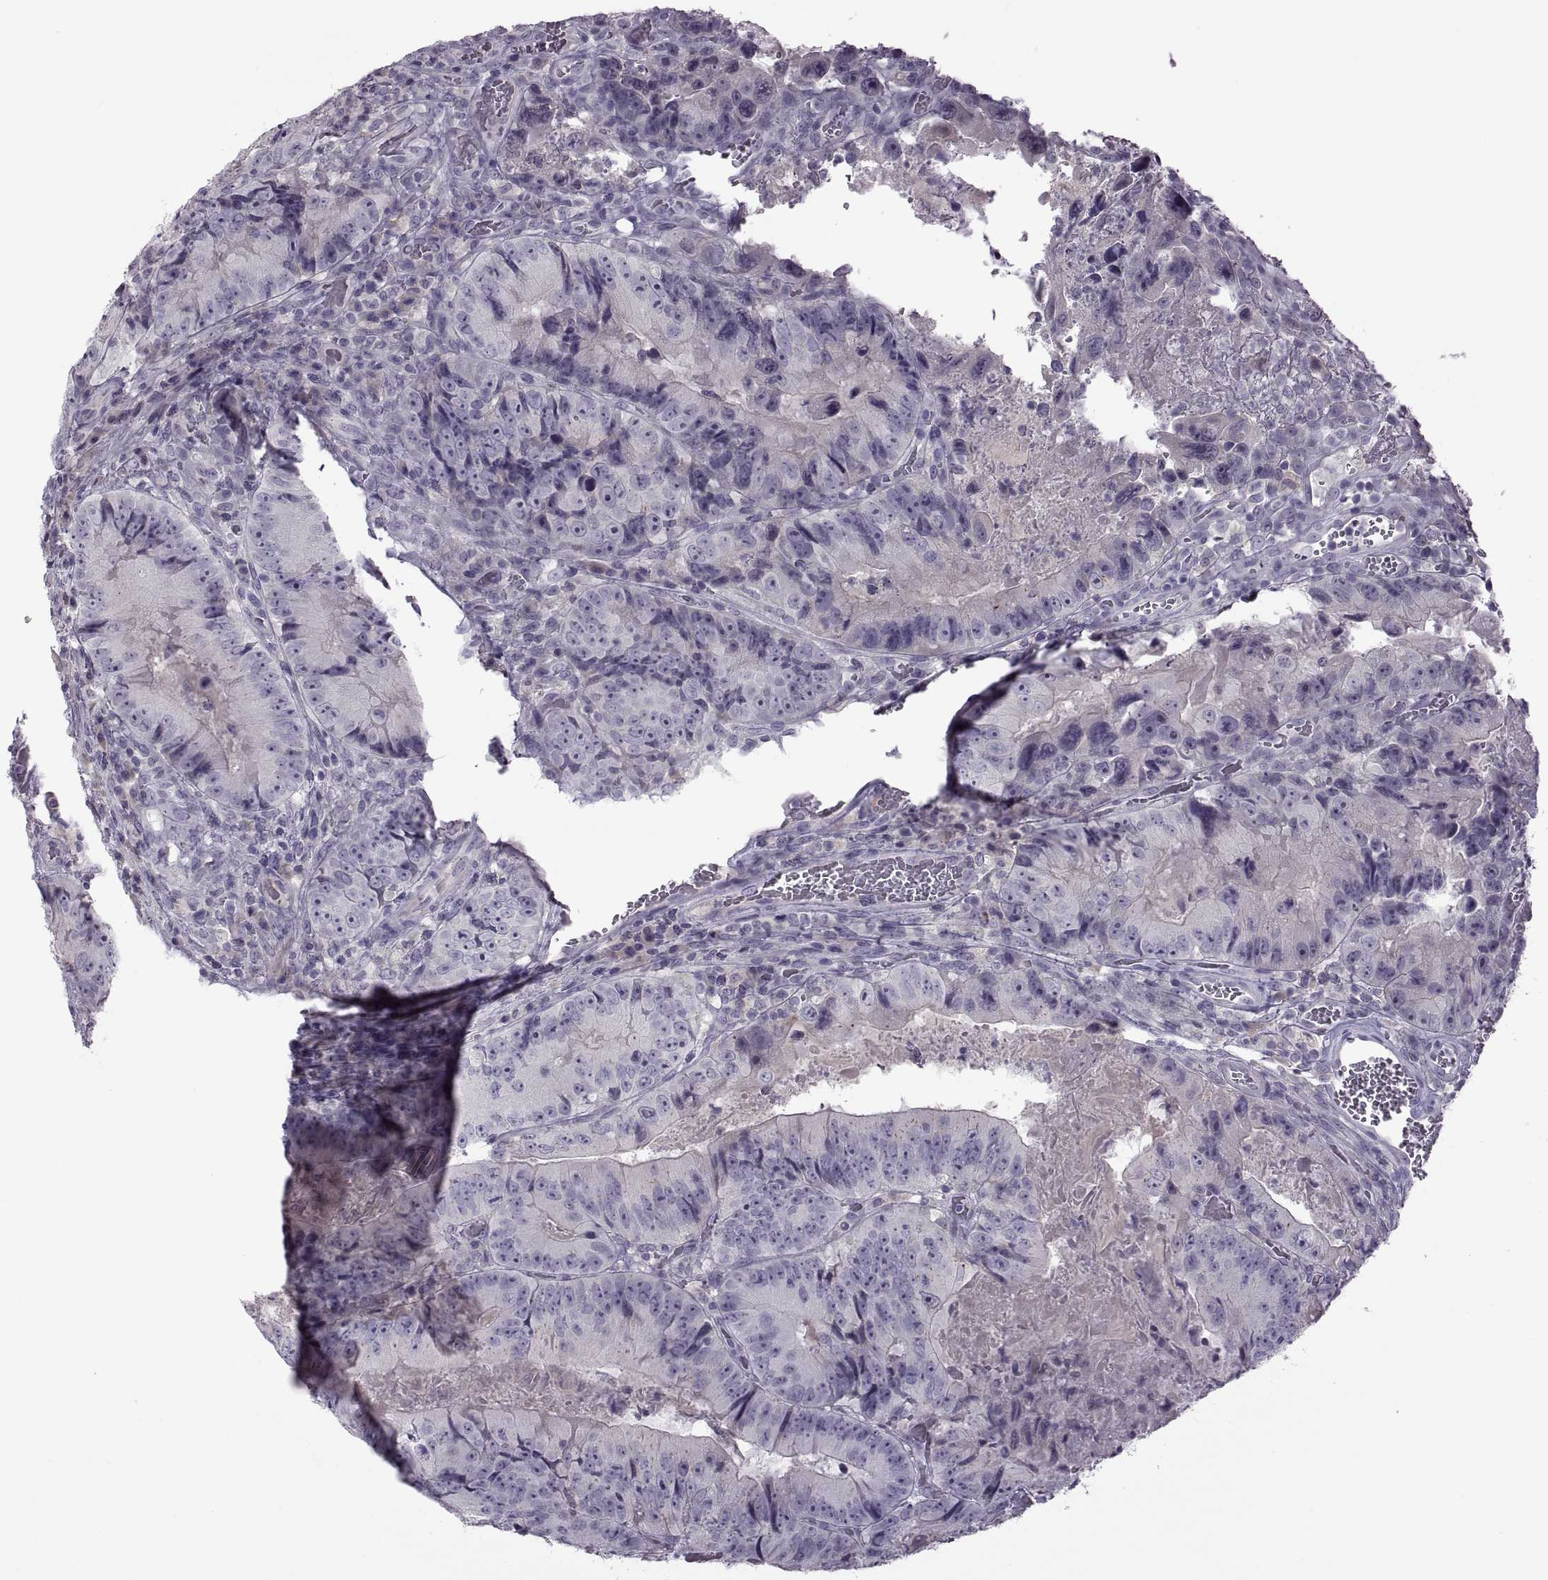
{"staining": {"intensity": "negative", "quantity": "none", "location": "none"}, "tissue": "colorectal cancer", "cell_type": "Tumor cells", "image_type": "cancer", "snomed": [{"axis": "morphology", "description": "Adenocarcinoma, NOS"}, {"axis": "topography", "description": "Colon"}], "caption": "Adenocarcinoma (colorectal) was stained to show a protein in brown. There is no significant staining in tumor cells.", "gene": "RSPH6A", "patient": {"sex": "female", "age": 86}}